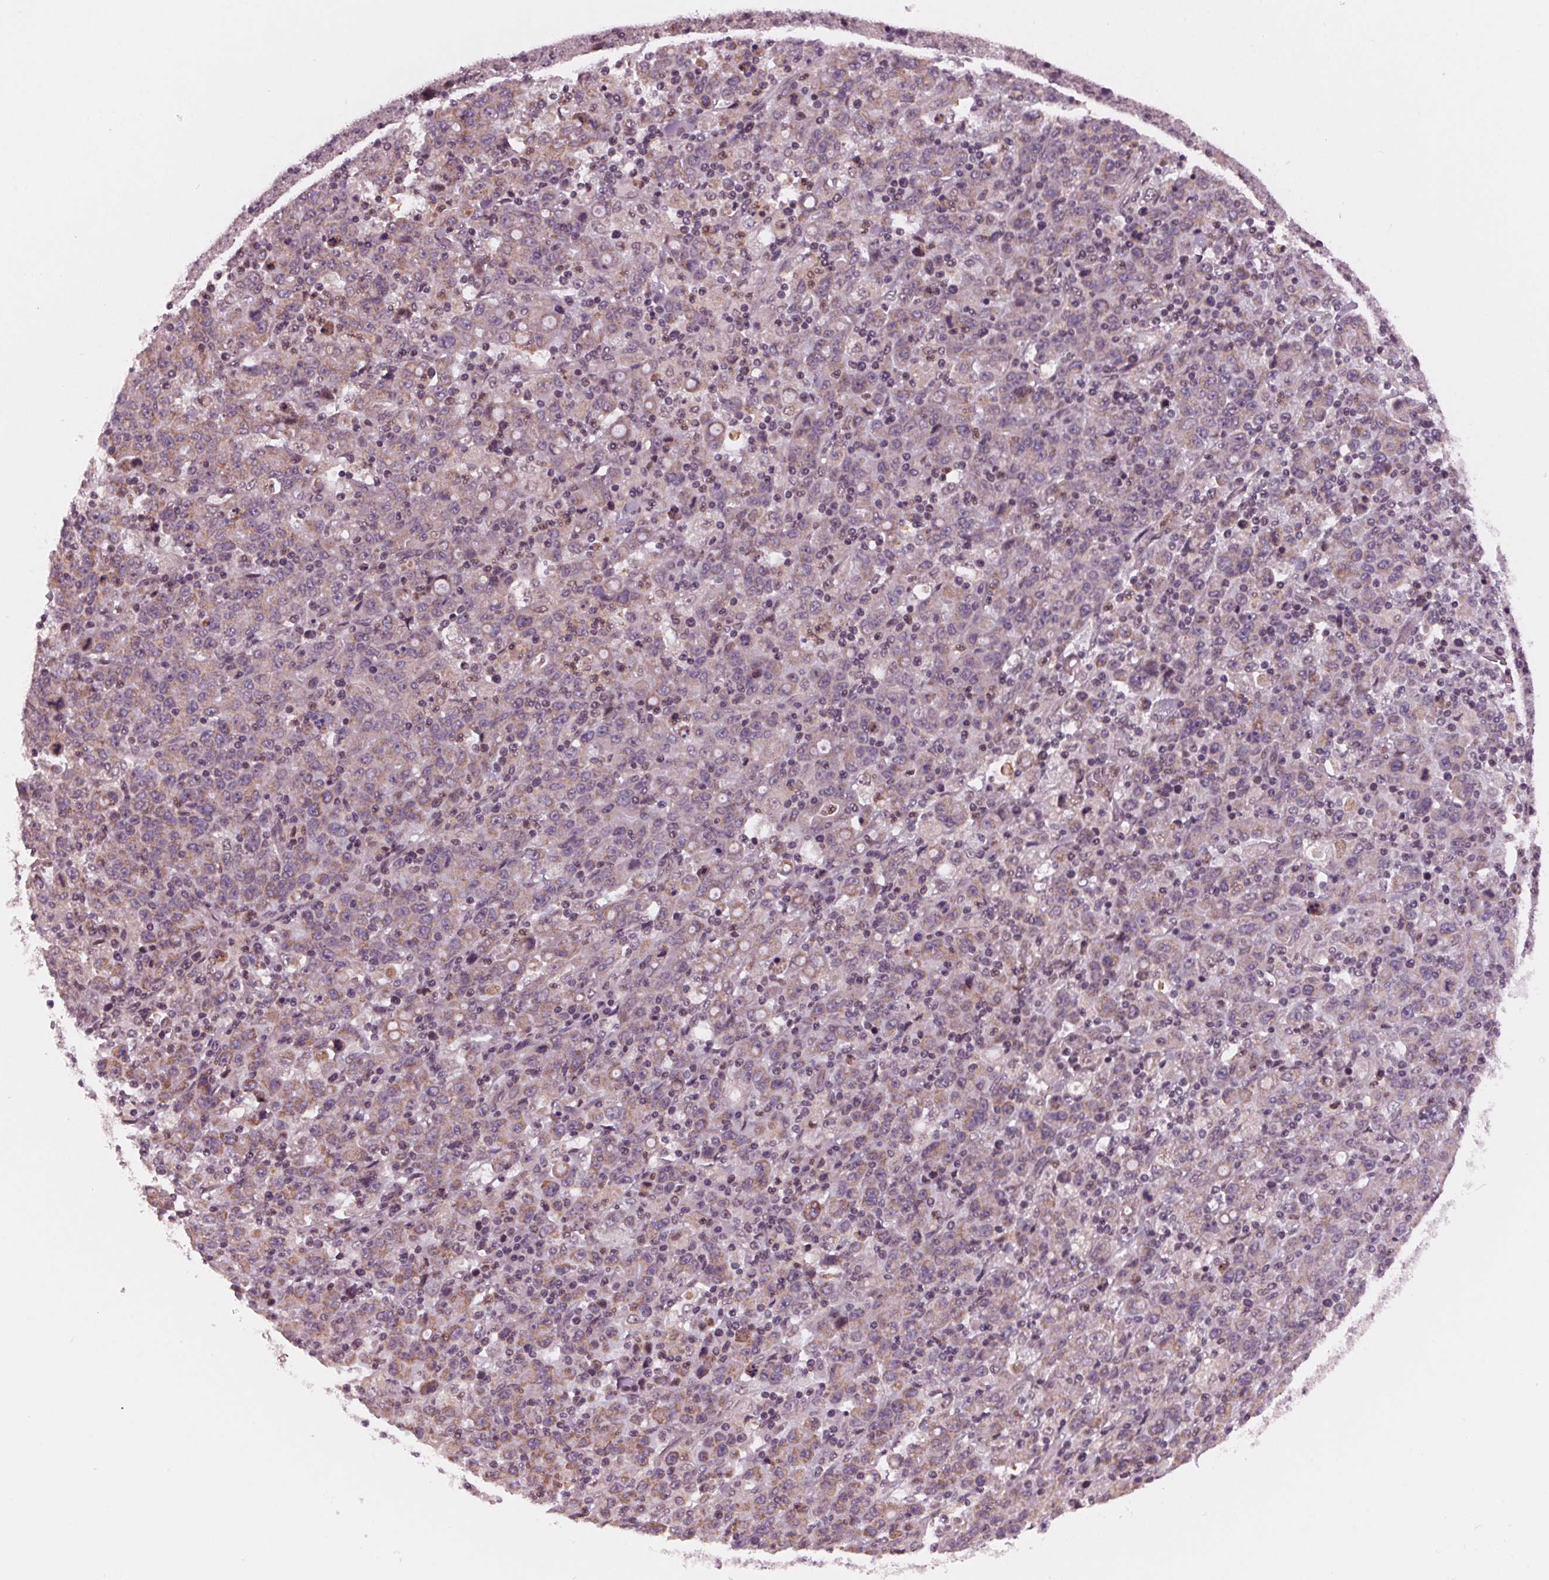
{"staining": {"intensity": "negative", "quantity": "none", "location": "none"}, "tissue": "stomach cancer", "cell_type": "Tumor cells", "image_type": "cancer", "snomed": [{"axis": "morphology", "description": "Adenocarcinoma, NOS"}, {"axis": "topography", "description": "Stomach, upper"}], "caption": "Tumor cells show no significant protein positivity in stomach cancer.", "gene": "STAT3", "patient": {"sex": "male", "age": 69}}